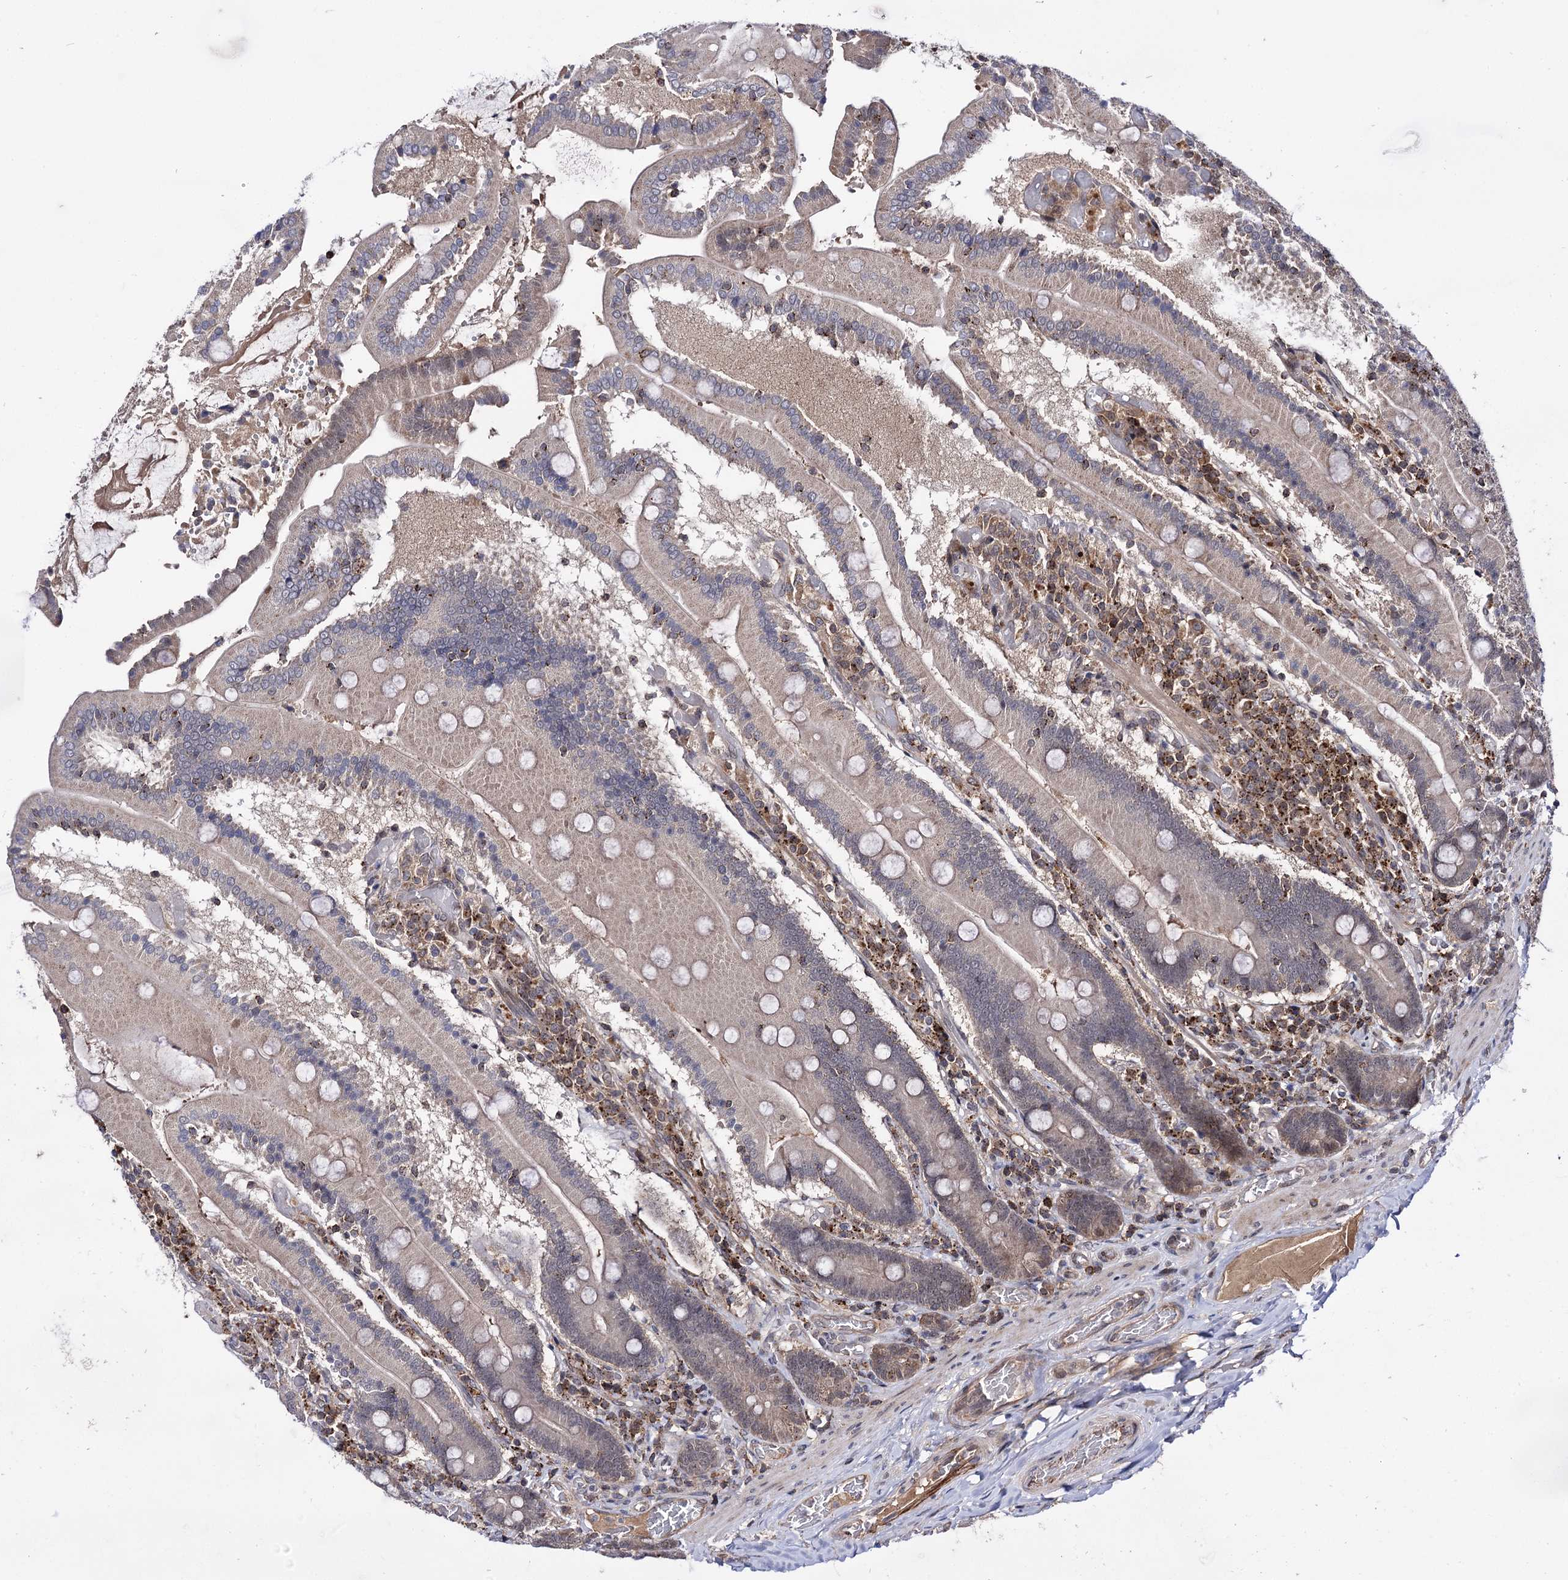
{"staining": {"intensity": "weak", "quantity": "25%-75%", "location": "cytoplasmic/membranous"}, "tissue": "duodenum", "cell_type": "Glandular cells", "image_type": "normal", "snomed": [{"axis": "morphology", "description": "Normal tissue, NOS"}, {"axis": "topography", "description": "Duodenum"}], "caption": "Protein expression by immunohistochemistry (IHC) reveals weak cytoplasmic/membranous positivity in approximately 25%-75% of glandular cells in unremarkable duodenum. Ihc stains the protein of interest in brown and the nuclei are stained blue.", "gene": "MICAL2", "patient": {"sex": "female", "age": 62}}